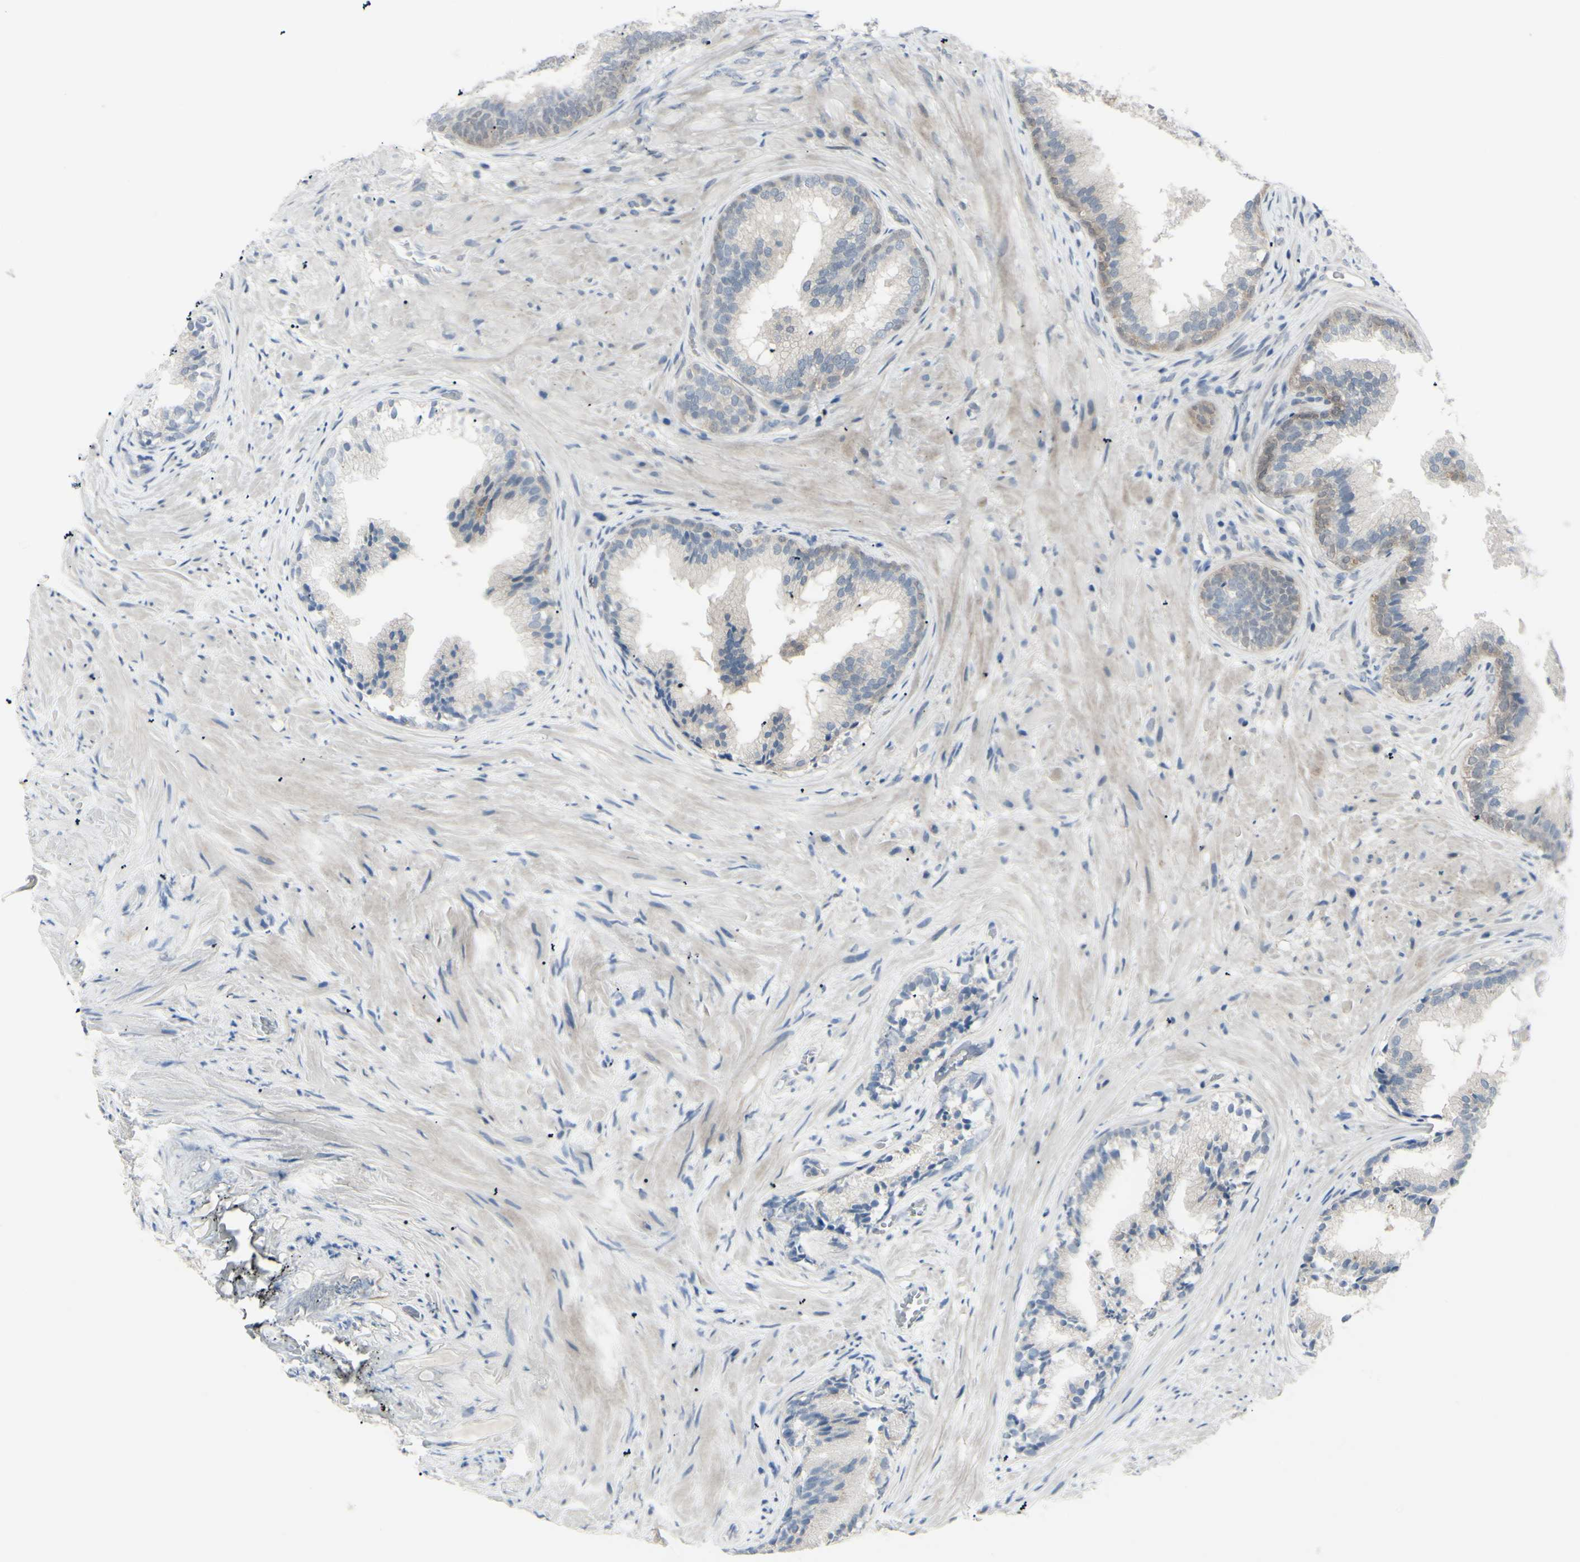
{"staining": {"intensity": "weak", "quantity": "<25%", "location": "cytoplasmic/membranous"}, "tissue": "prostate", "cell_type": "Glandular cells", "image_type": "normal", "snomed": [{"axis": "morphology", "description": "Normal tissue, NOS"}, {"axis": "topography", "description": "Prostate"}], "caption": "Prostate was stained to show a protein in brown. There is no significant positivity in glandular cells. Brightfield microscopy of immunohistochemistry (IHC) stained with DAB (3,3'-diaminobenzidine) (brown) and hematoxylin (blue), captured at high magnification.", "gene": "ETNK1", "patient": {"sex": "male", "age": 76}}